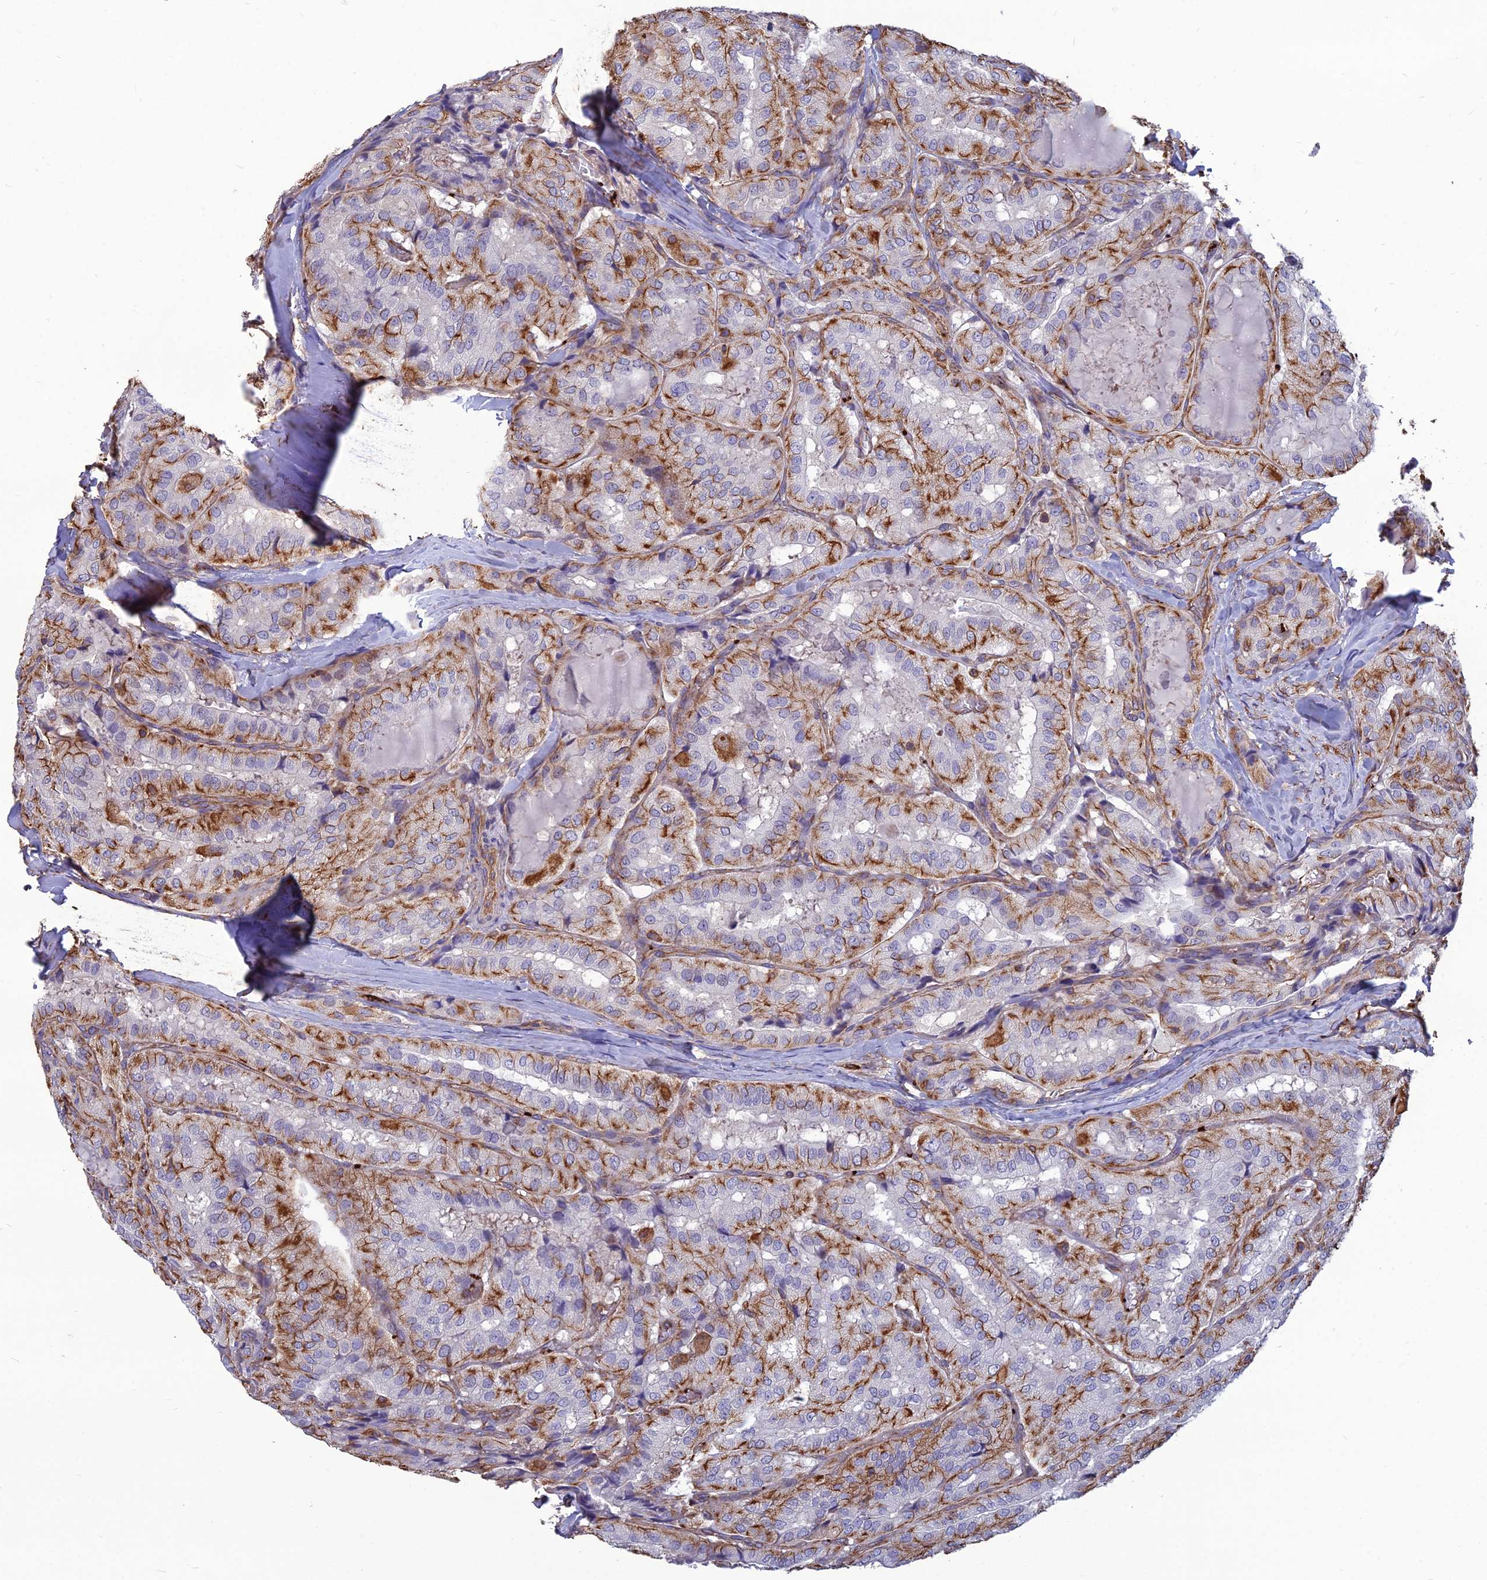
{"staining": {"intensity": "moderate", "quantity": ">75%", "location": "cytoplasmic/membranous"}, "tissue": "thyroid cancer", "cell_type": "Tumor cells", "image_type": "cancer", "snomed": [{"axis": "morphology", "description": "Normal tissue, NOS"}, {"axis": "morphology", "description": "Papillary adenocarcinoma, NOS"}, {"axis": "topography", "description": "Thyroid gland"}], "caption": "Thyroid cancer (papillary adenocarcinoma) stained for a protein (brown) reveals moderate cytoplasmic/membranous positive positivity in about >75% of tumor cells.", "gene": "PSMD11", "patient": {"sex": "female", "age": 59}}